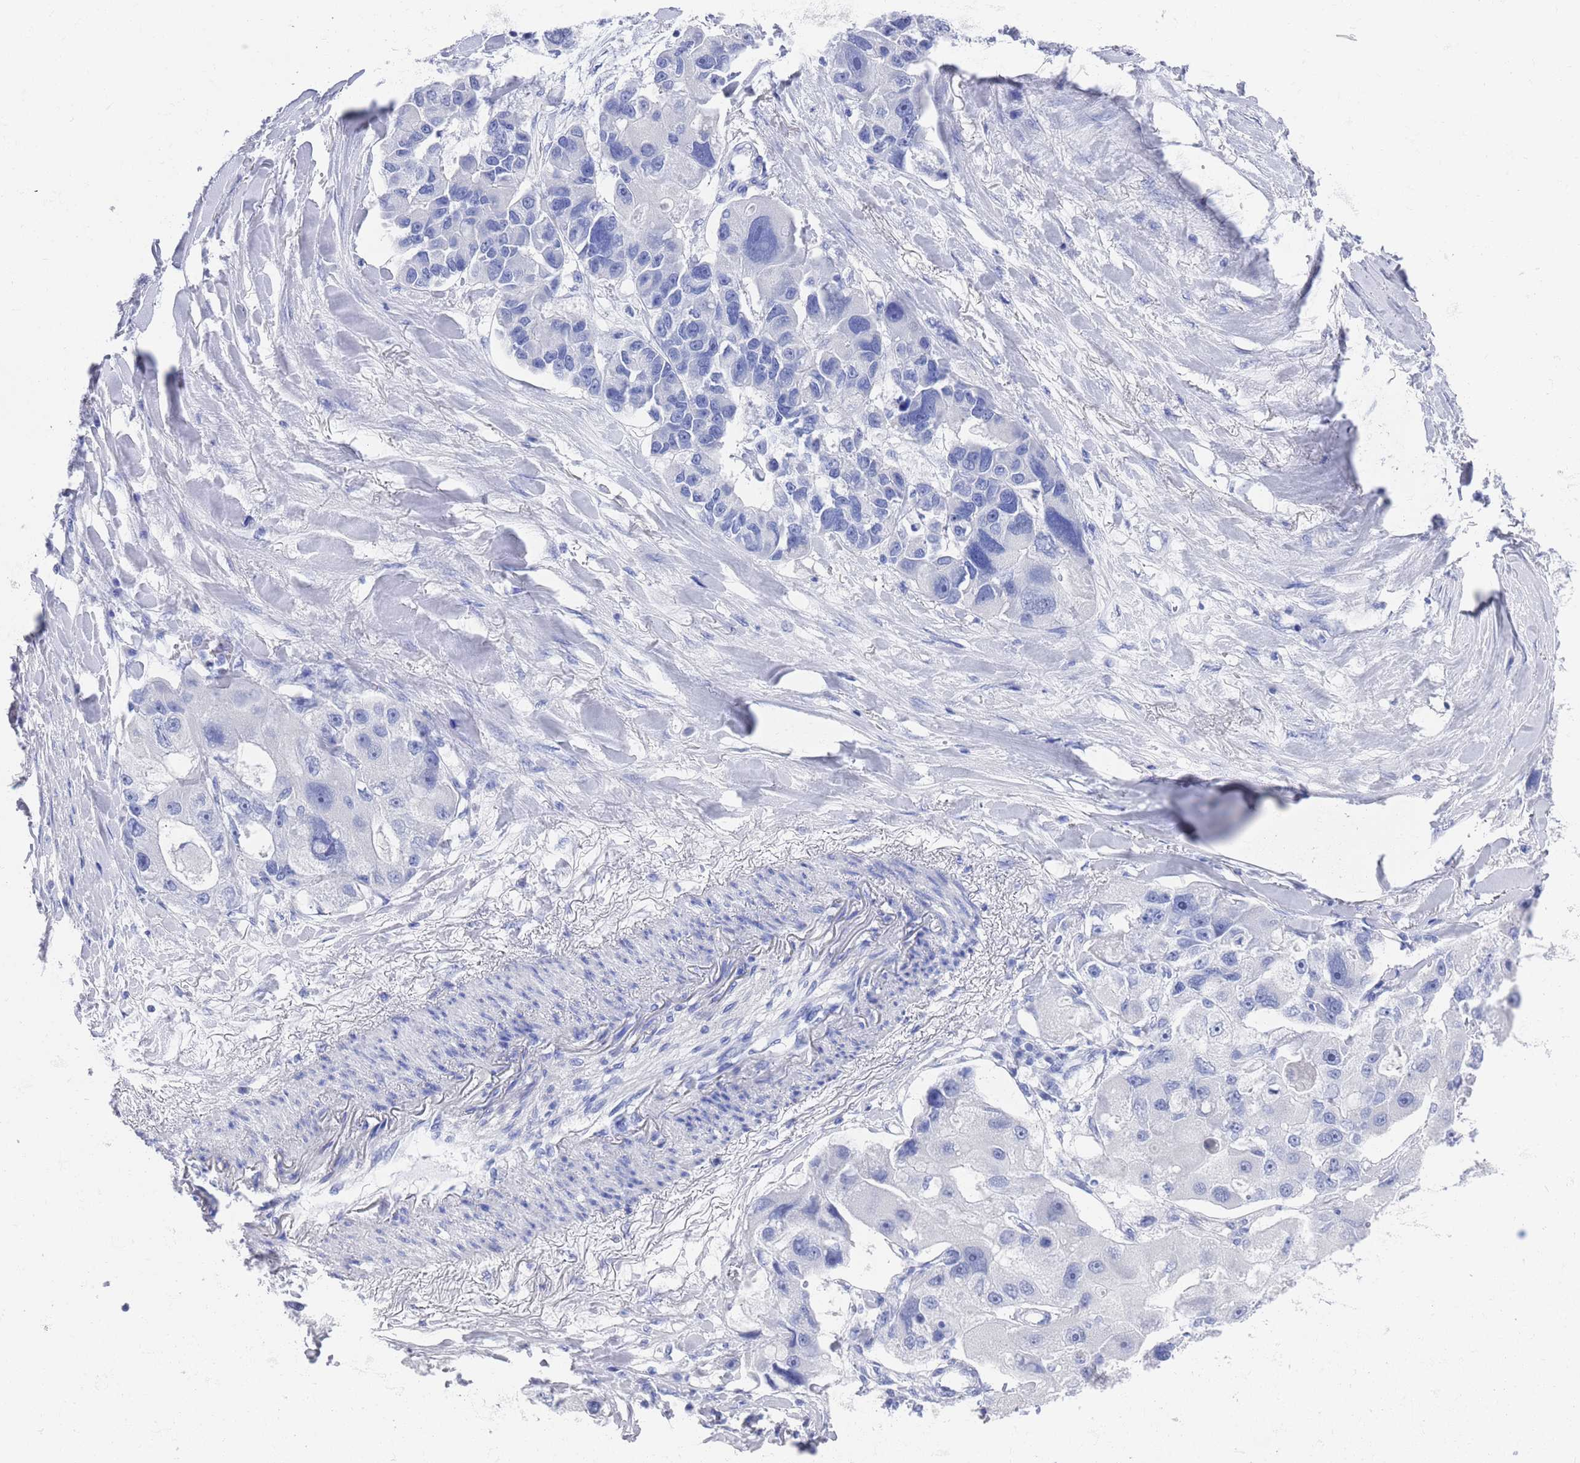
{"staining": {"intensity": "negative", "quantity": "none", "location": "none"}, "tissue": "lung cancer", "cell_type": "Tumor cells", "image_type": "cancer", "snomed": [{"axis": "morphology", "description": "Adenocarcinoma, NOS"}, {"axis": "topography", "description": "Lung"}], "caption": "High power microscopy micrograph of an immunohistochemistry (IHC) image of adenocarcinoma (lung), revealing no significant staining in tumor cells.", "gene": "MTMR2", "patient": {"sex": "female", "age": 54}}